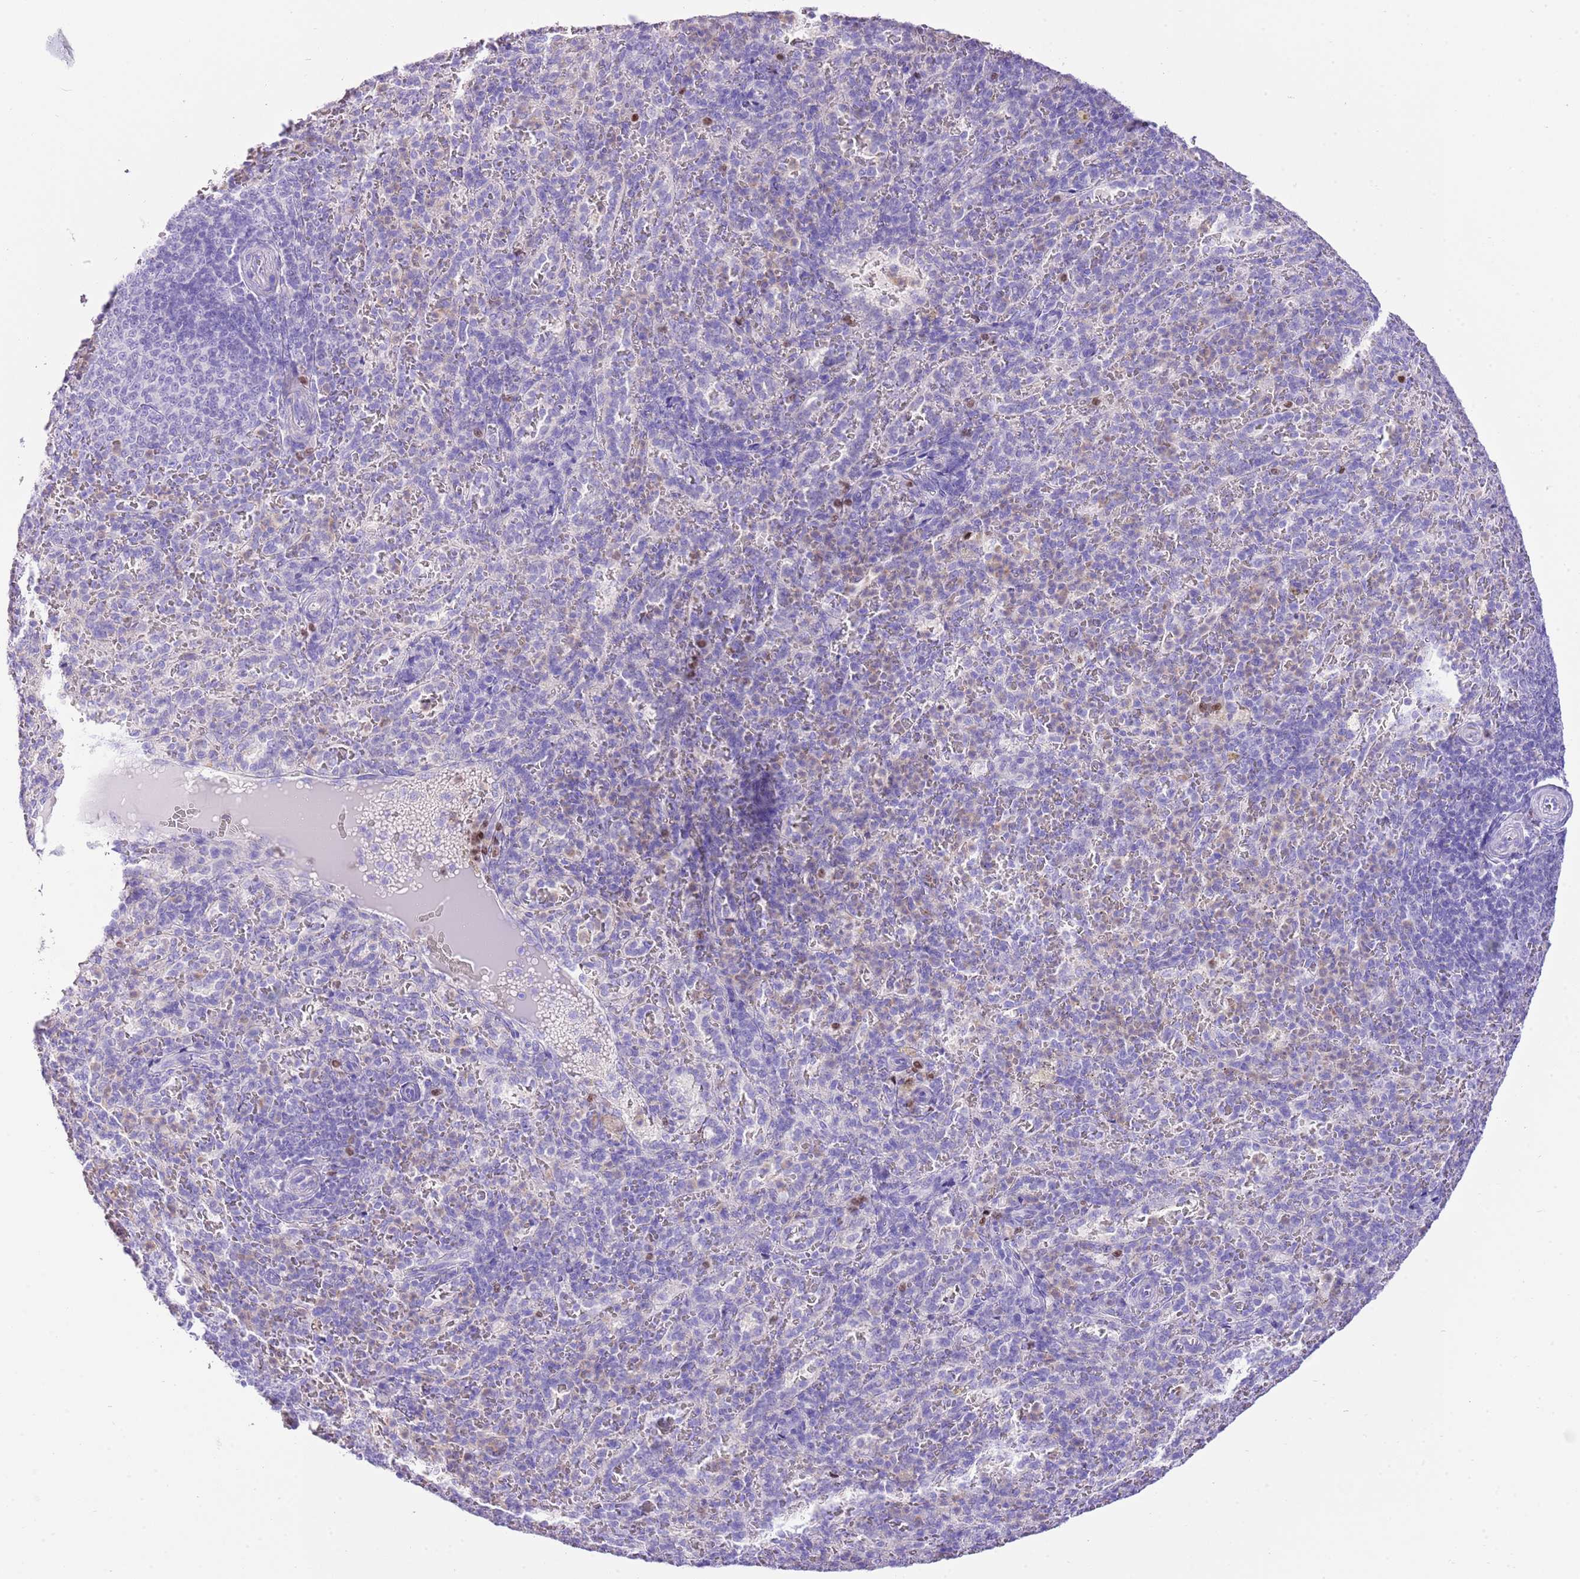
{"staining": {"intensity": "negative", "quantity": "none", "location": "none"}, "tissue": "spleen", "cell_type": "Cells in red pulp", "image_type": "normal", "snomed": [{"axis": "morphology", "description": "Normal tissue, NOS"}, {"axis": "topography", "description": "Spleen"}], "caption": "Immunohistochemistry (IHC) of unremarkable spleen exhibits no staining in cells in red pulp. (Brightfield microscopy of DAB (3,3'-diaminobenzidine) immunohistochemistry (IHC) at high magnification).", "gene": "BHLHA15", "patient": {"sex": "female", "age": 21}}